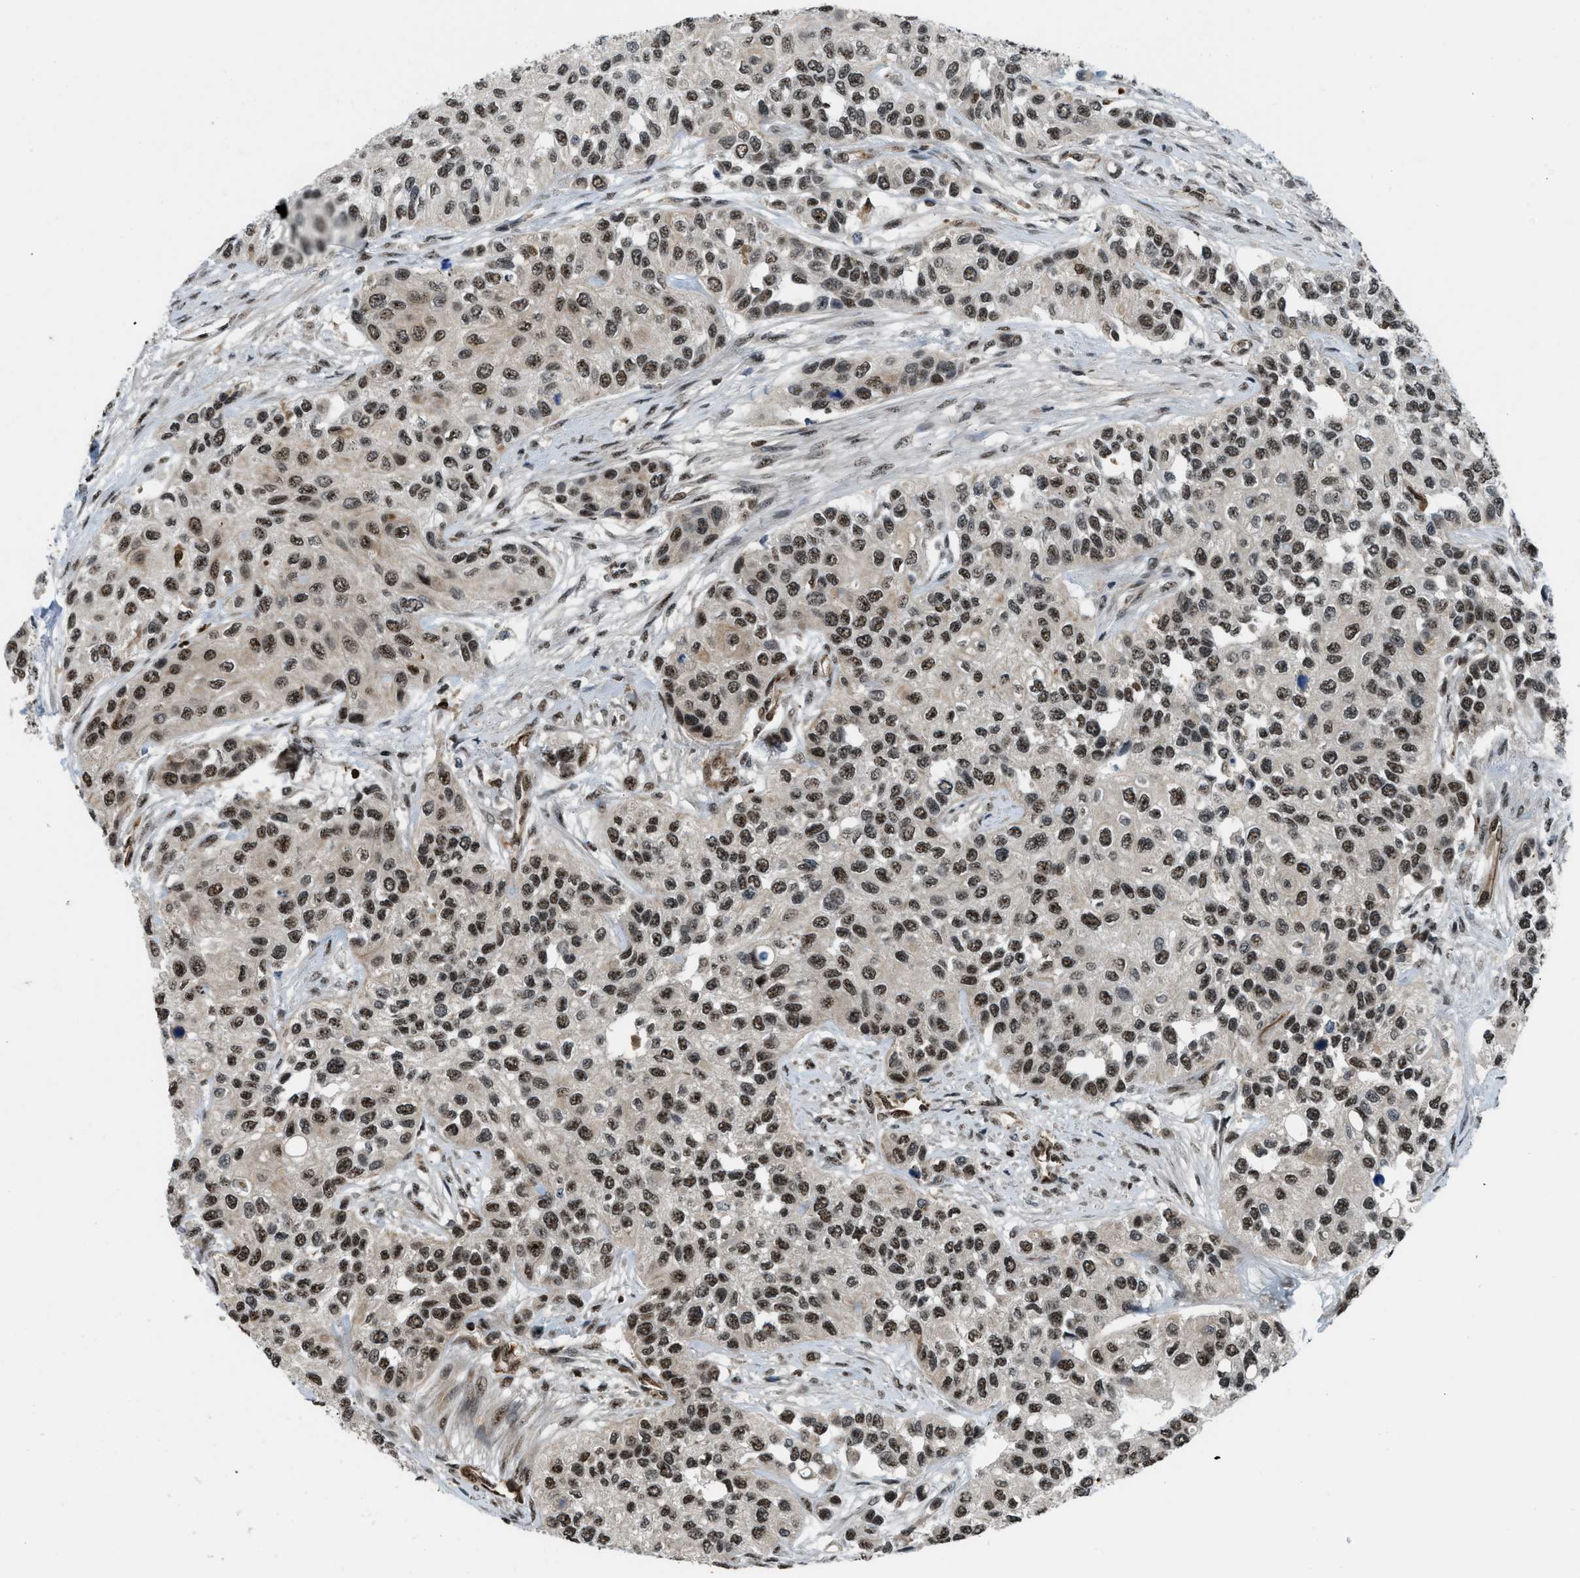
{"staining": {"intensity": "moderate", "quantity": ">75%", "location": "nuclear"}, "tissue": "urothelial cancer", "cell_type": "Tumor cells", "image_type": "cancer", "snomed": [{"axis": "morphology", "description": "Urothelial carcinoma, High grade"}, {"axis": "topography", "description": "Urinary bladder"}], "caption": "A medium amount of moderate nuclear staining is appreciated in about >75% of tumor cells in high-grade urothelial carcinoma tissue. Immunohistochemistry (ihc) stains the protein of interest in brown and the nuclei are stained blue.", "gene": "E2F1", "patient": {"sex": "female", "age": 56}}